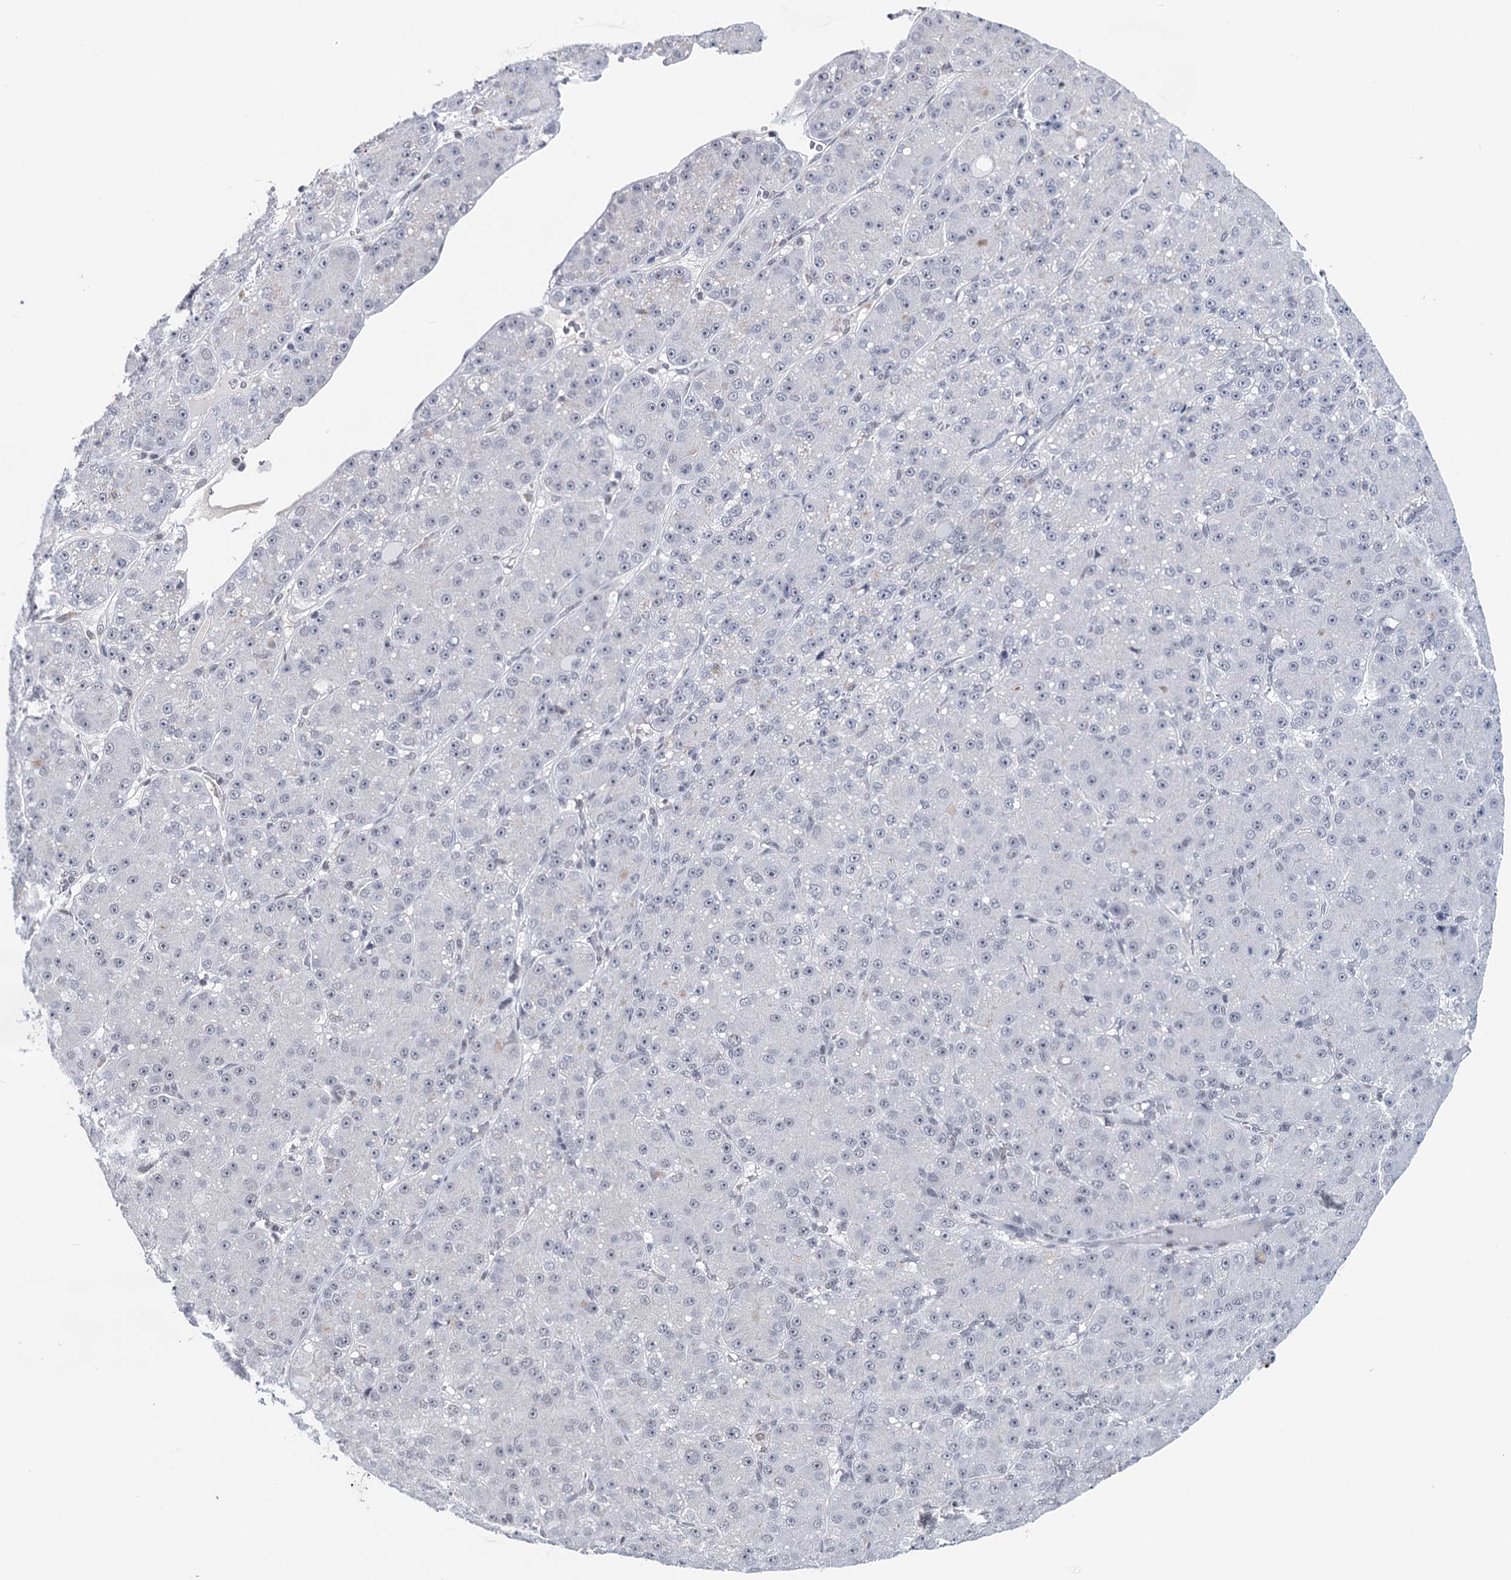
{"staining": {"intensity": "negative", "quantity": "none", "location": "none"}, "tissue": "liver cancer", "cell_type": "Tumor cells", "image_type": "cancer", "snomed": [{"axis": "morphology", "description": "Carcinoma, Hepatocellular, NOS"}, {"axis": "topography", "description": "Liver"}], "caption": "Tumor cells show no significant protein positivity in liver hepatocellular carcinoma.", "gene": "ZCCHC10", "patient": {"sex": "male", "age": 67}}